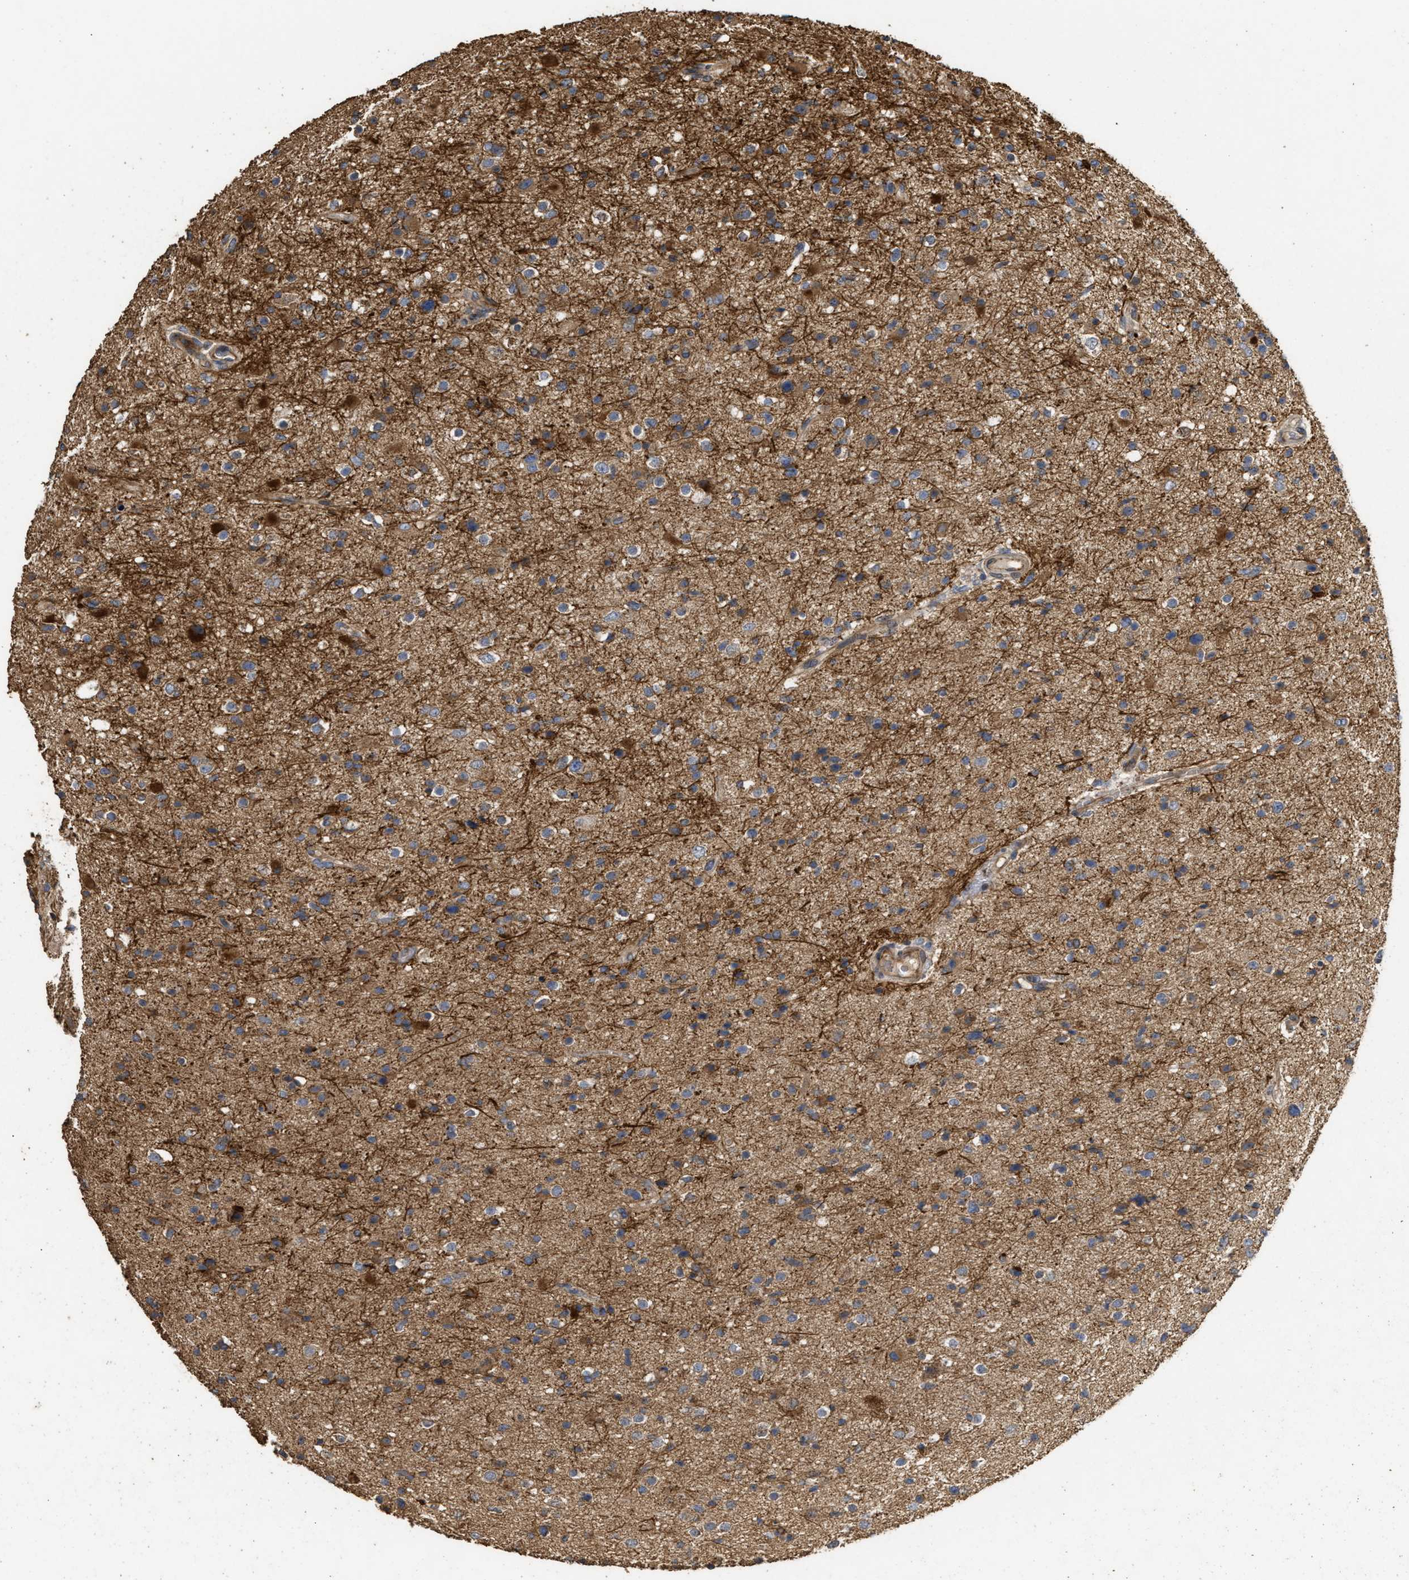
{"staining": {"intensity": "moderate", "quantity": "25%-75%", "location": "cytoplasmic/membranous"}, "tissue": "glioma", "cell_type": "Tumor cells", "image_type": "cancer", "snomed": [{"axis": "morphology", "description": "Glioma, malignant, High grade"}, {"axis": "topography", "description": "Brain"}], "caption": "The image reveals immunohistochemical staining of glioma. There is moderate cytoplasmic/membranous staining is appreciated in approximately 25%-75% of tumor cells.", "gene": "NAV1", "patient": {"sex": "male", "age": 33}}